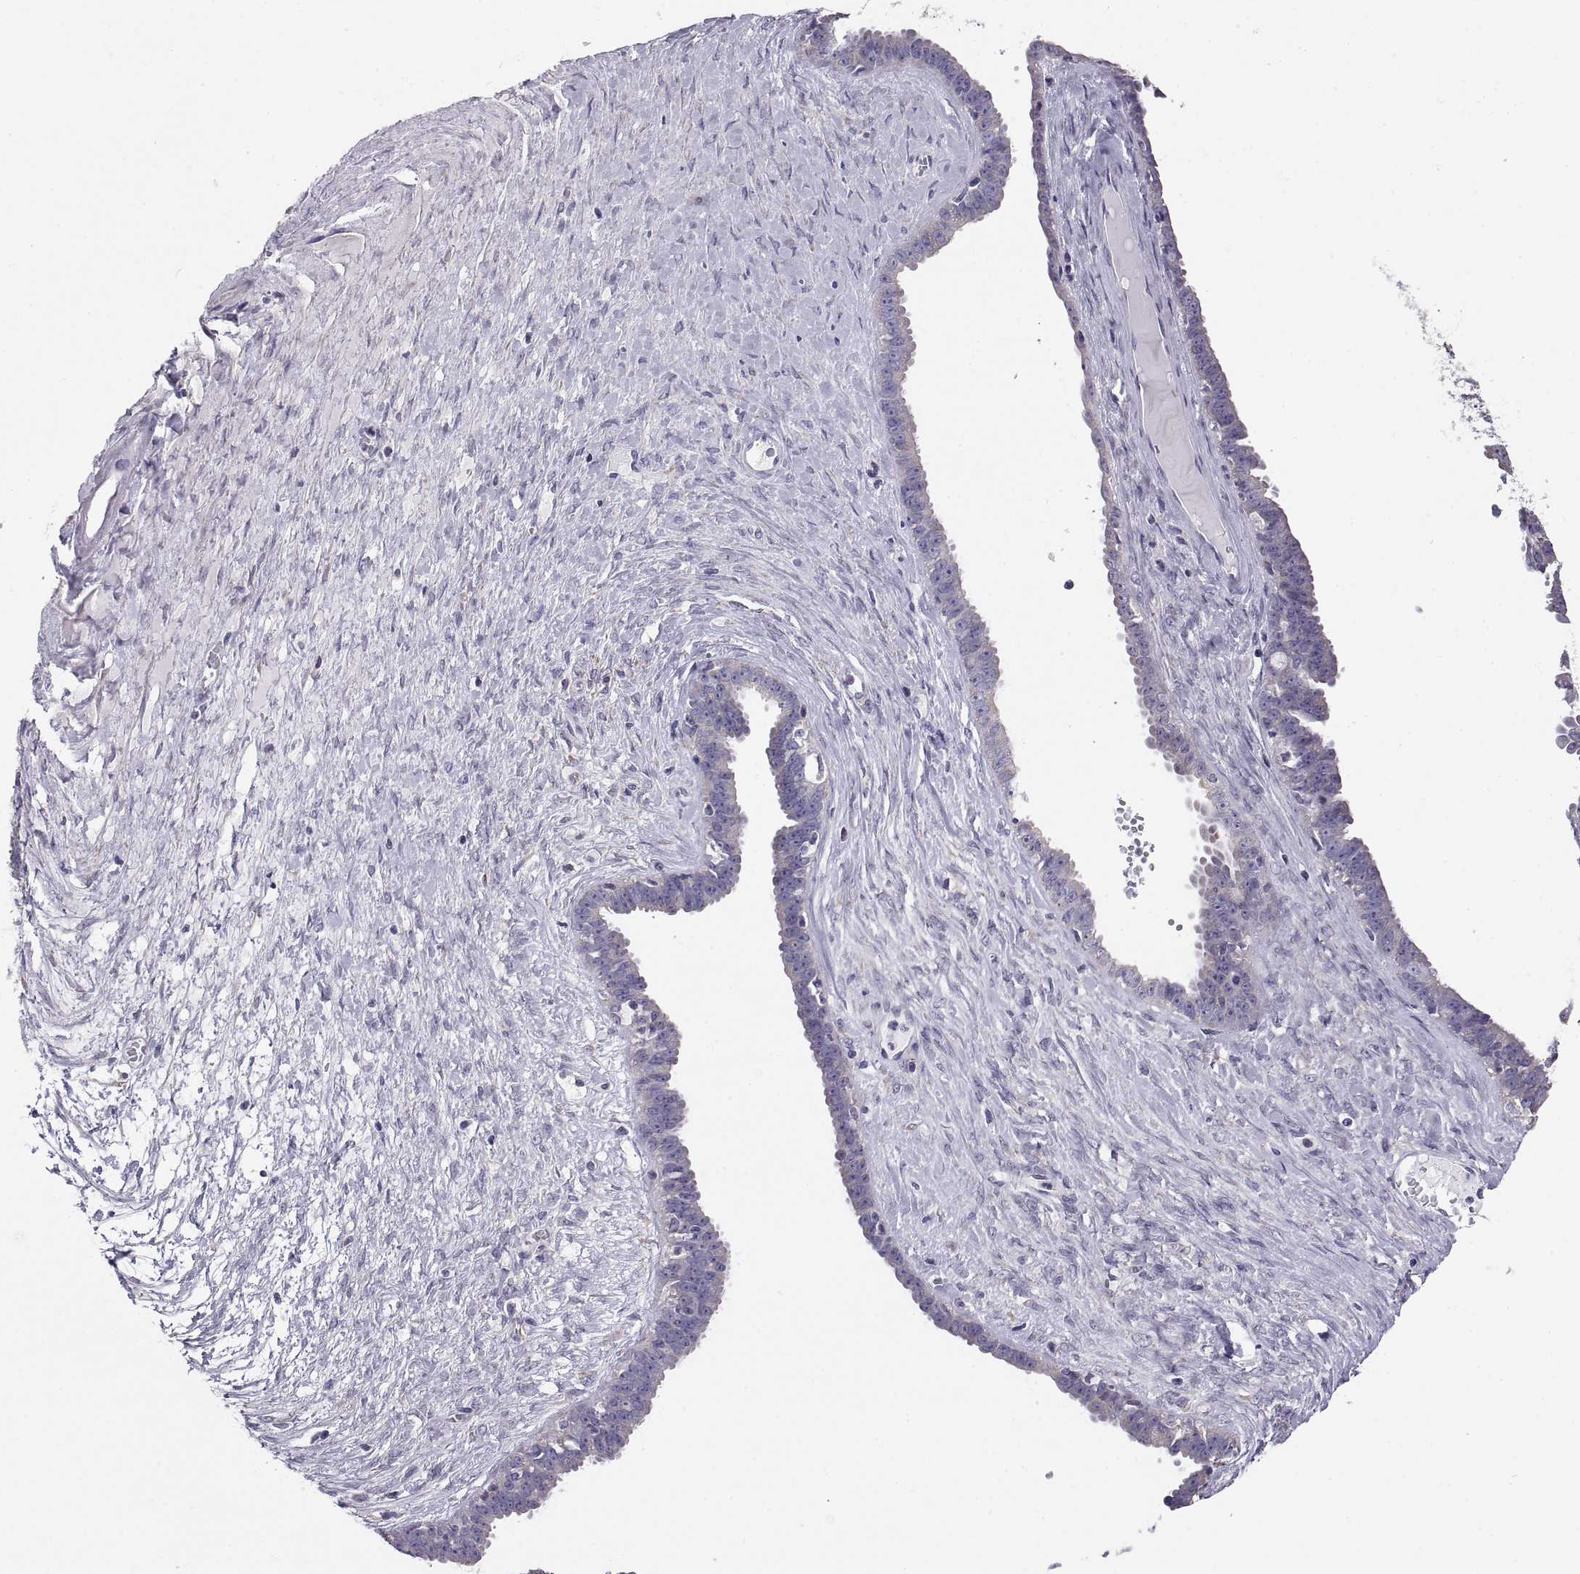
{"staining": {"intensity": "negative", "quantity": "none", "location": "none"}, "tissue": "ovarian cancer", "cell_type": "Tumor cells", "image_type": "cancer", "snomed": [{"axis": "morphology", "description": "Cystadenocarcinoma, serous, NOS"}, {"axis": "topography", "description": "Ovary"}], "caption": "An immunohistochemistry (IHC) image of ovarian cancer (serous cystadenocarcinoma) is shown. There is no staining in tumor cells of ovarian cancer (serous cystadenocarcinoma).", "gene": "TNNC1", "patient": {"sex": "female", "age": 71}}